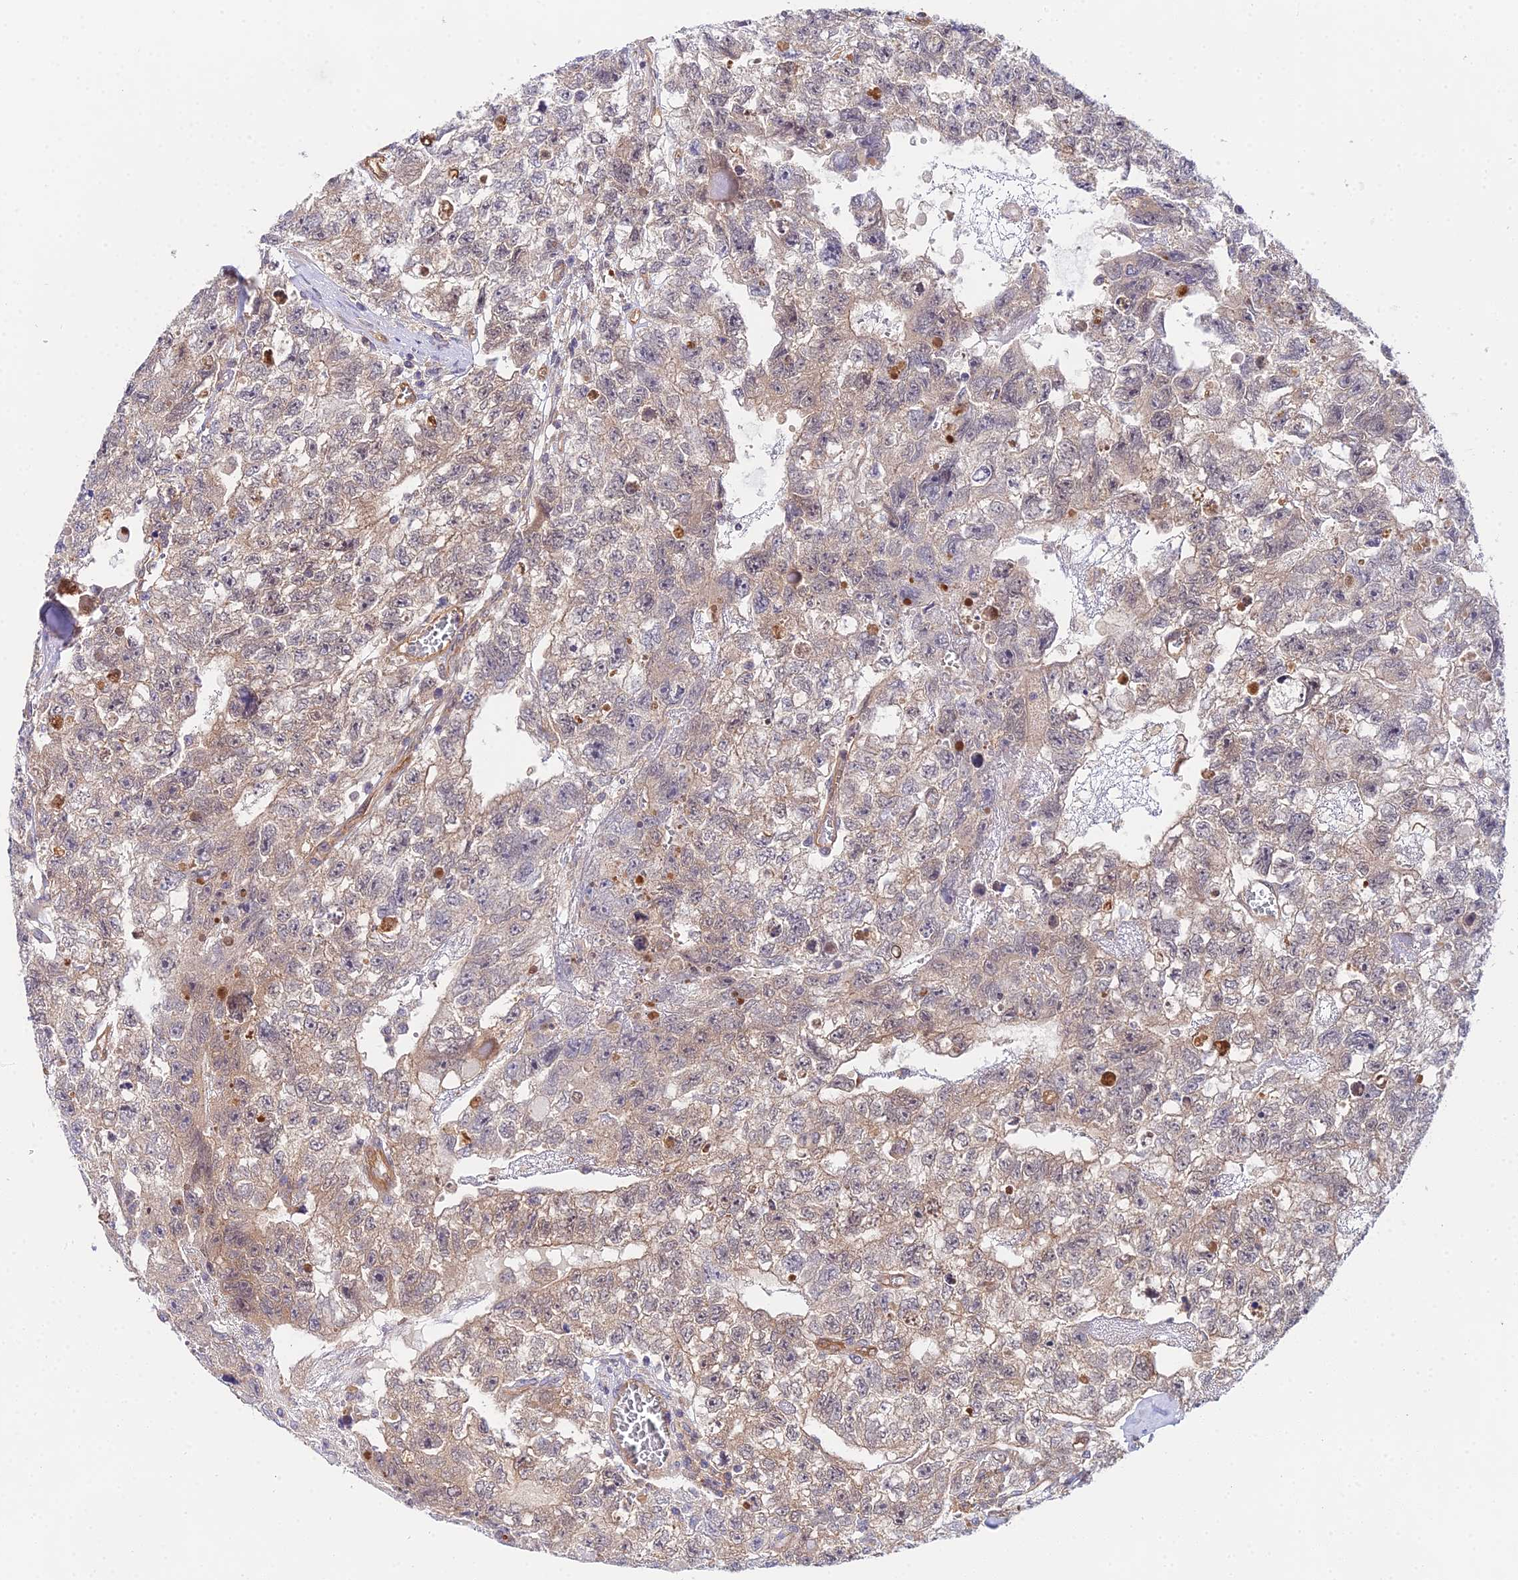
{"staining": {"intensity": "moderate", "quantity": "25%-75%", "location": "cytoplasmic/membranous"}, "tissue": "testis cancer", "cell_type": "Tumor cells", "image_type": "cancer", "snomed": [{"axis": "morphology", "description": "Carcinoma, Embryonal, NOS"}, {"axis": "topography", "description": "Testis"}], "caption": "An immunohistochemistry photomicrograph of neoplastic tissue is shown. Protein staining in brown highlights moderate cytoplasmic/membranous positivity in testis cancer within tumor cells. Using DAB (brown) and hematoxylin (blue) stains, captured at high magnification using brightfield microscopy.", "gene": "PPP2R2C", "patient": {"sex": "male", "age": 26}}